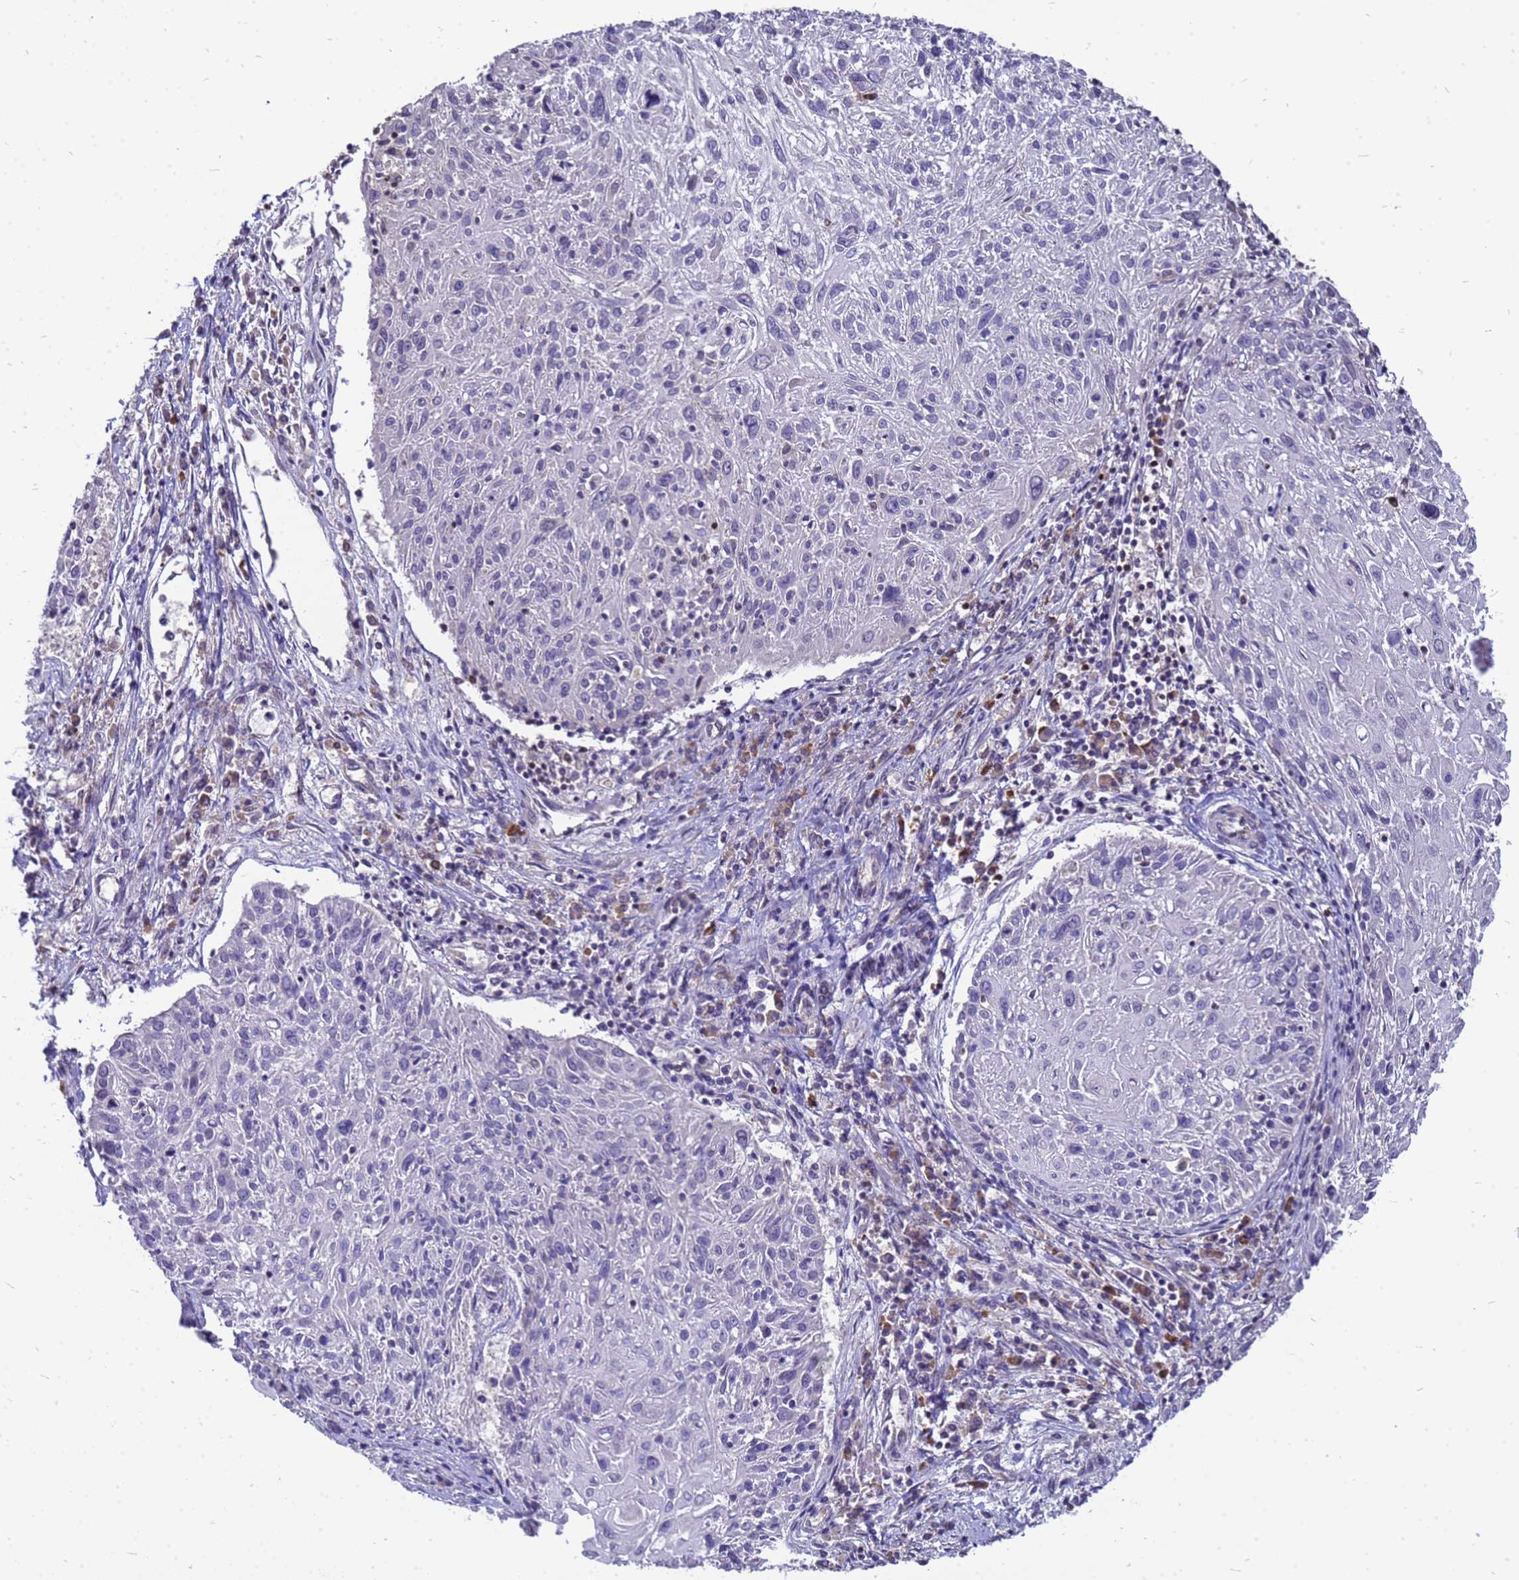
{"staining": {"intensity": "negative", "quantity": "none", "location": "none"}, "tissue": "cervical cancer", "cell_type": "Tumor cells", "image_type": "cancer", "snomed": [{"axis": "morphology", "description": "Squamous cell carcinoma, NOS"}, {"axis": "topography", "description": "Cervix"}], "caption": "Immunohistochemistry (IHC) of human cervical squamous cell carcinoma exhibits no positivity in tumor cells.", "gene": "CMC4", "patient": {"sex": "female", "age": 51}}